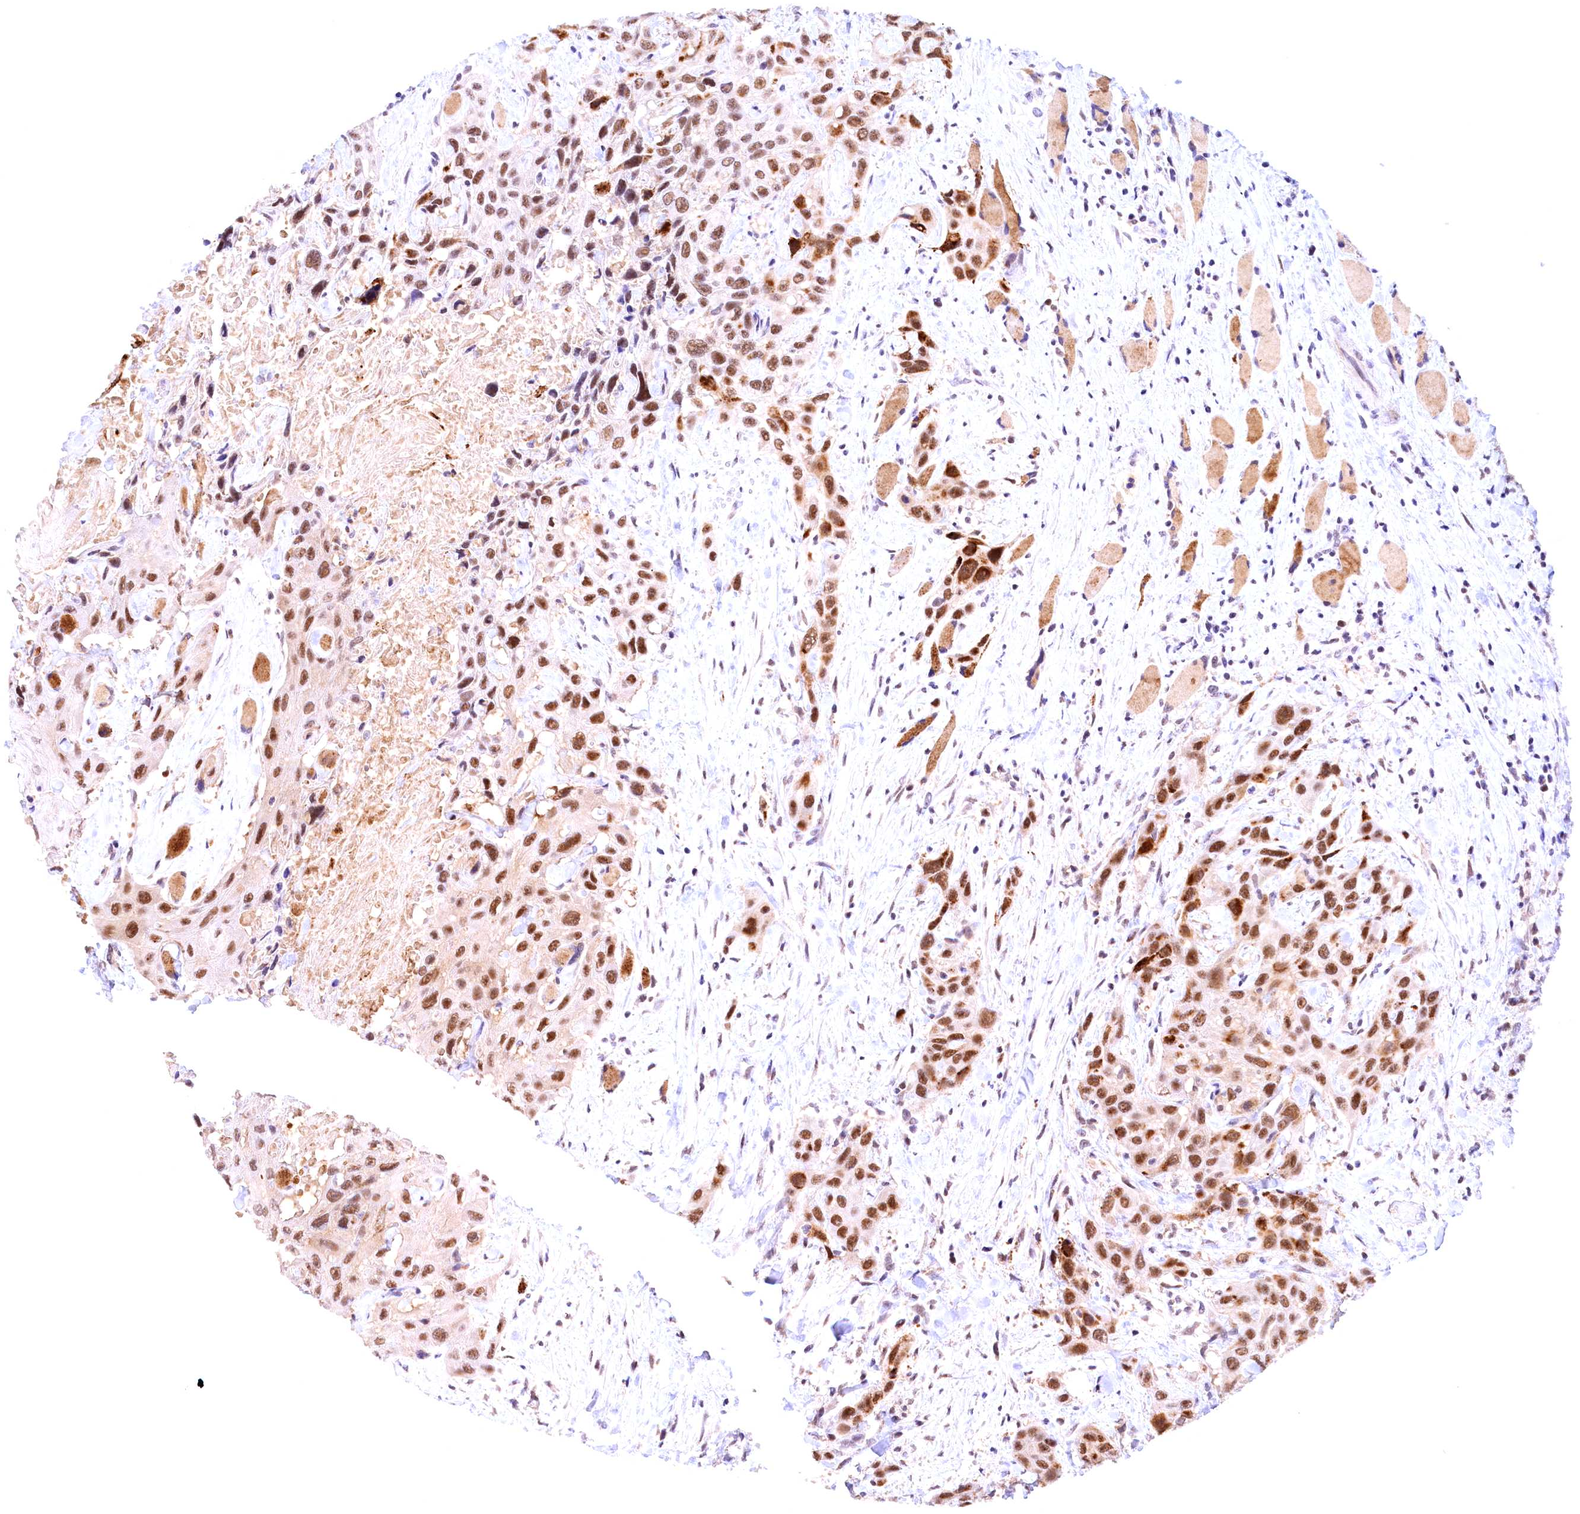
{"staining": {"intensity": "moderate", "quantity": ">75%", "location": "nuclear"}, "tissue": "head and neck cancer", "cell_type": "Tumor cells", "image_type": "cancer", "snomed": [{"axis": "morphology", "description": "Squamous cell carcinoma, NOS"}, {"axis": "topography", "description": "Head-Neck"}], "caption": "Immunohistochemical staining of head and neck cancer (squamous cell carcinoma) reveals medium levels of moderate nuclear protein expression in approximately >75% of tumor cells.", "gene": "FBXO45", "patient": {"sex": "male", "age": 81}}